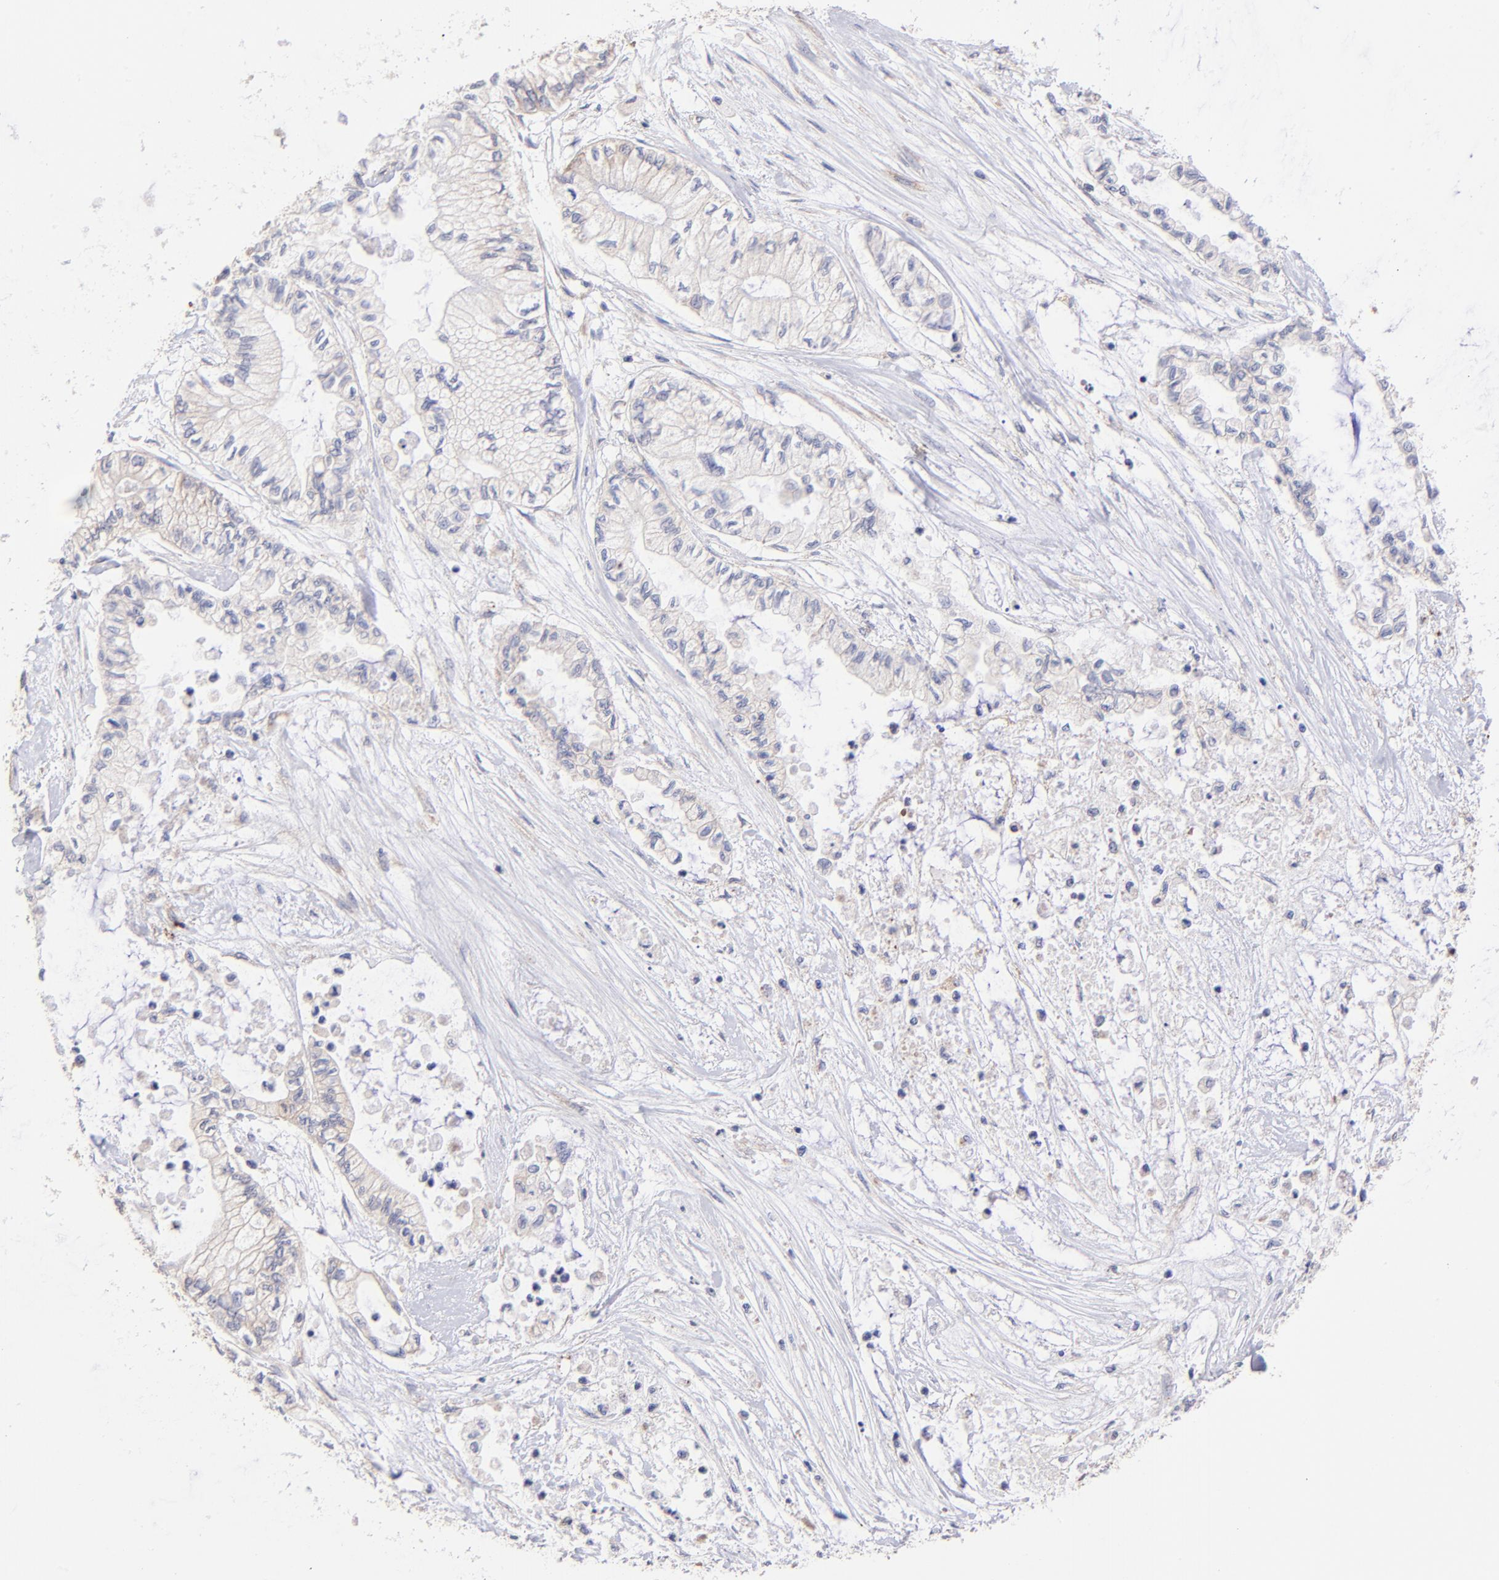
{"staining": {"intensity": "weak", "quantity": "25%-75%", "location": "cytoplasmic/membranous"}, "tissue": "pancreatic cancer", "cell_type": "Tumor cells", "image_type": "cancer", "snomed": [{"axis": "morphology", "description": "Adenocarcinoma, NOS"}, {"axis": "topography", "description": "Pancreas"}], "caption": "Human pancreatic cancer (adenocarcinoma) stained with a protein marker exhibits weak staining in tumor cells.", "gene": "RPL11", "patient": {"sex": "male", "age": 79}}